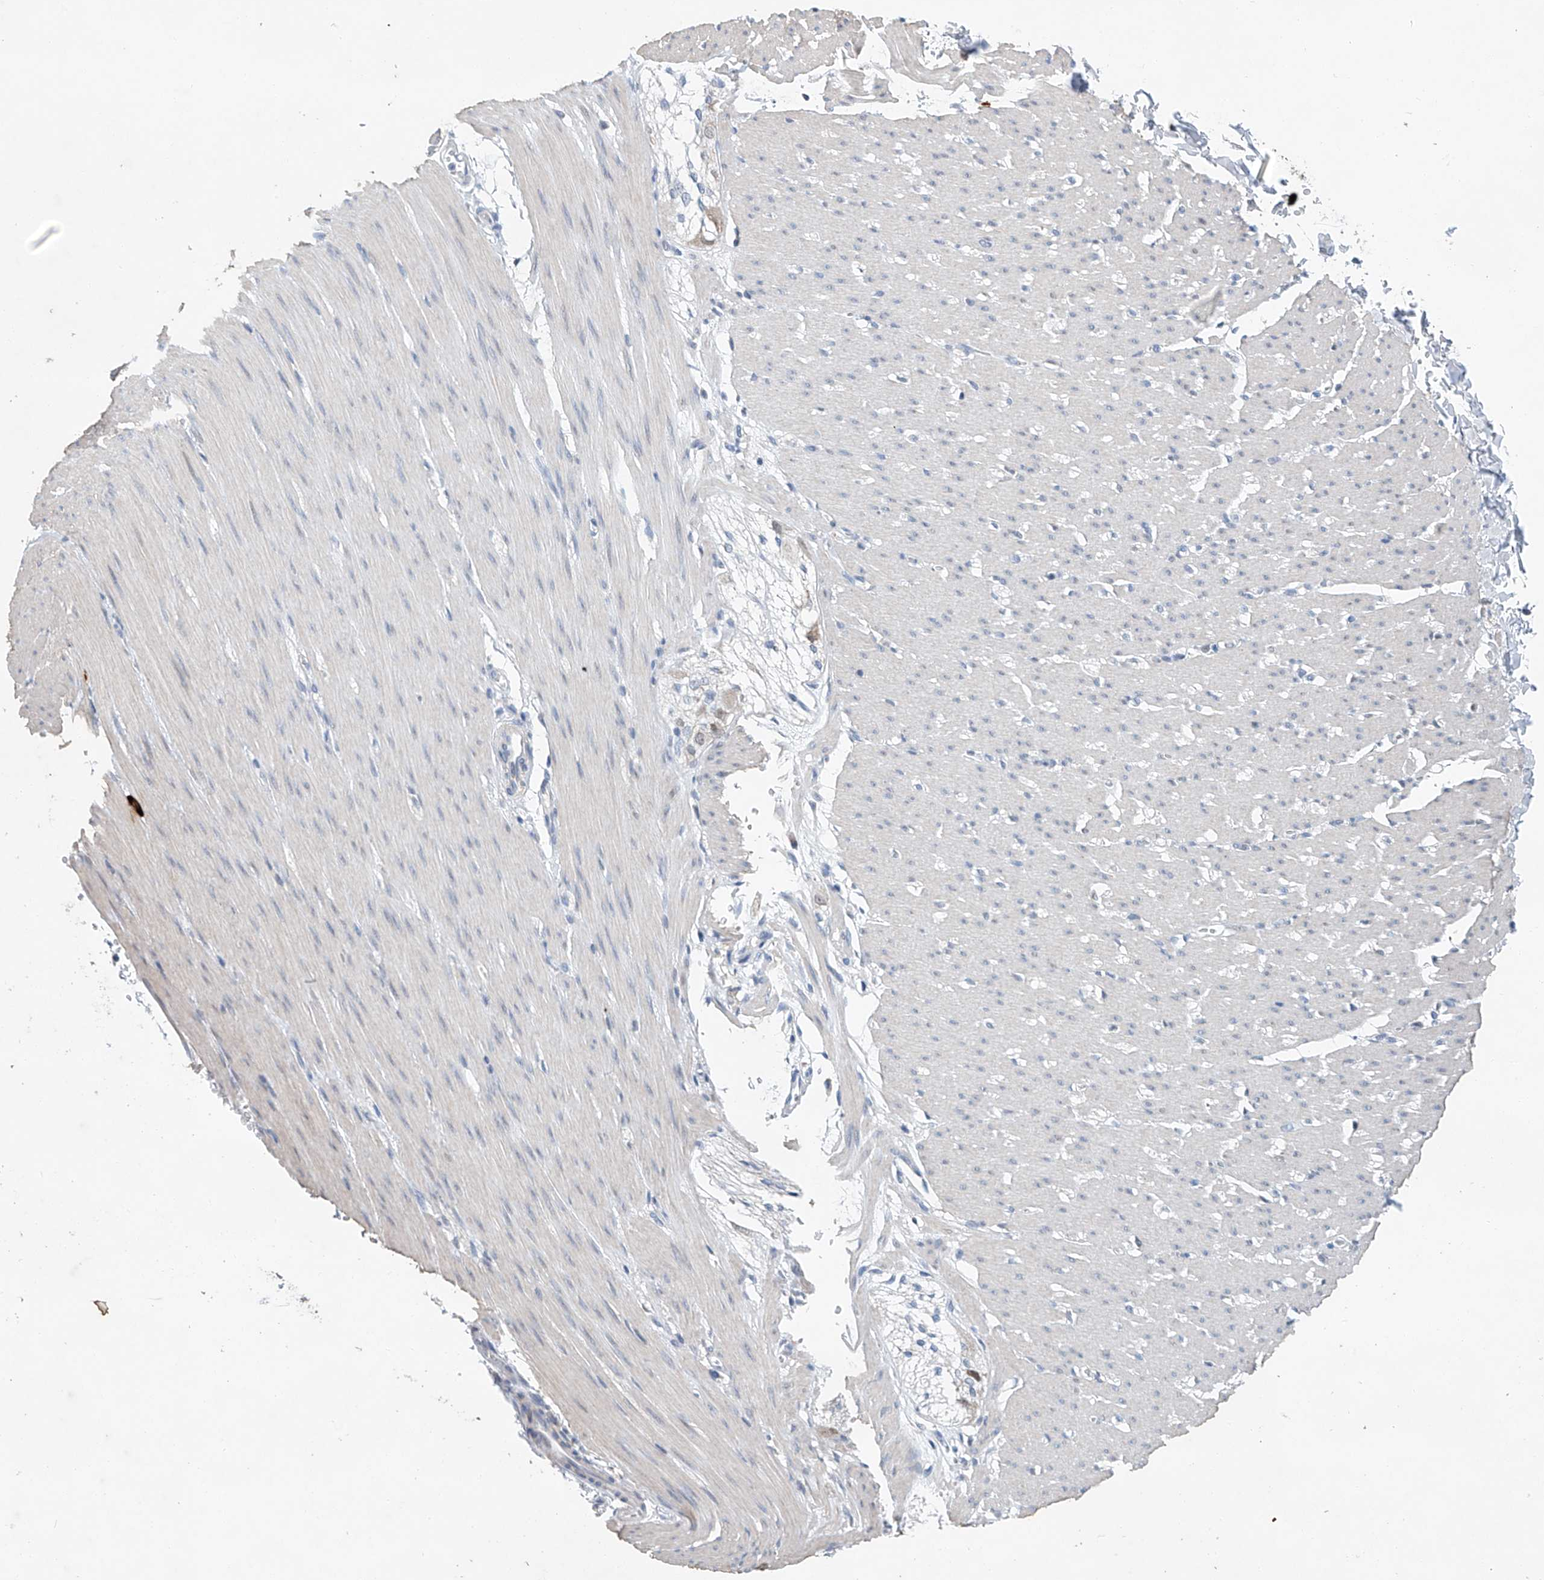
{"staining": {"intensity": "negative", "quantity": "none", "location": "none"}, "tissue": "smooth muscle", "cell_type": "Smooth muscle cells", "image_type": "normal", "snomed": [{"axis": "morphology", "description": "Normal tissue, NOS"}, {"axis": "morphology", "description": "Adenocarcinoma, NOS"}, {"axis": "topography", "description": "Colon"}, {"axis": "topography", "description": "Peripheral nerve tissue"}], "caption": "This is a micrograph of immunohistochemistry staining of normal smooth muscle, which shows no expression in smooth muscle cells. Nuclei are stained in blue.", "gene": "KLF15", "patient": {"sex": "male", "age": 14}}